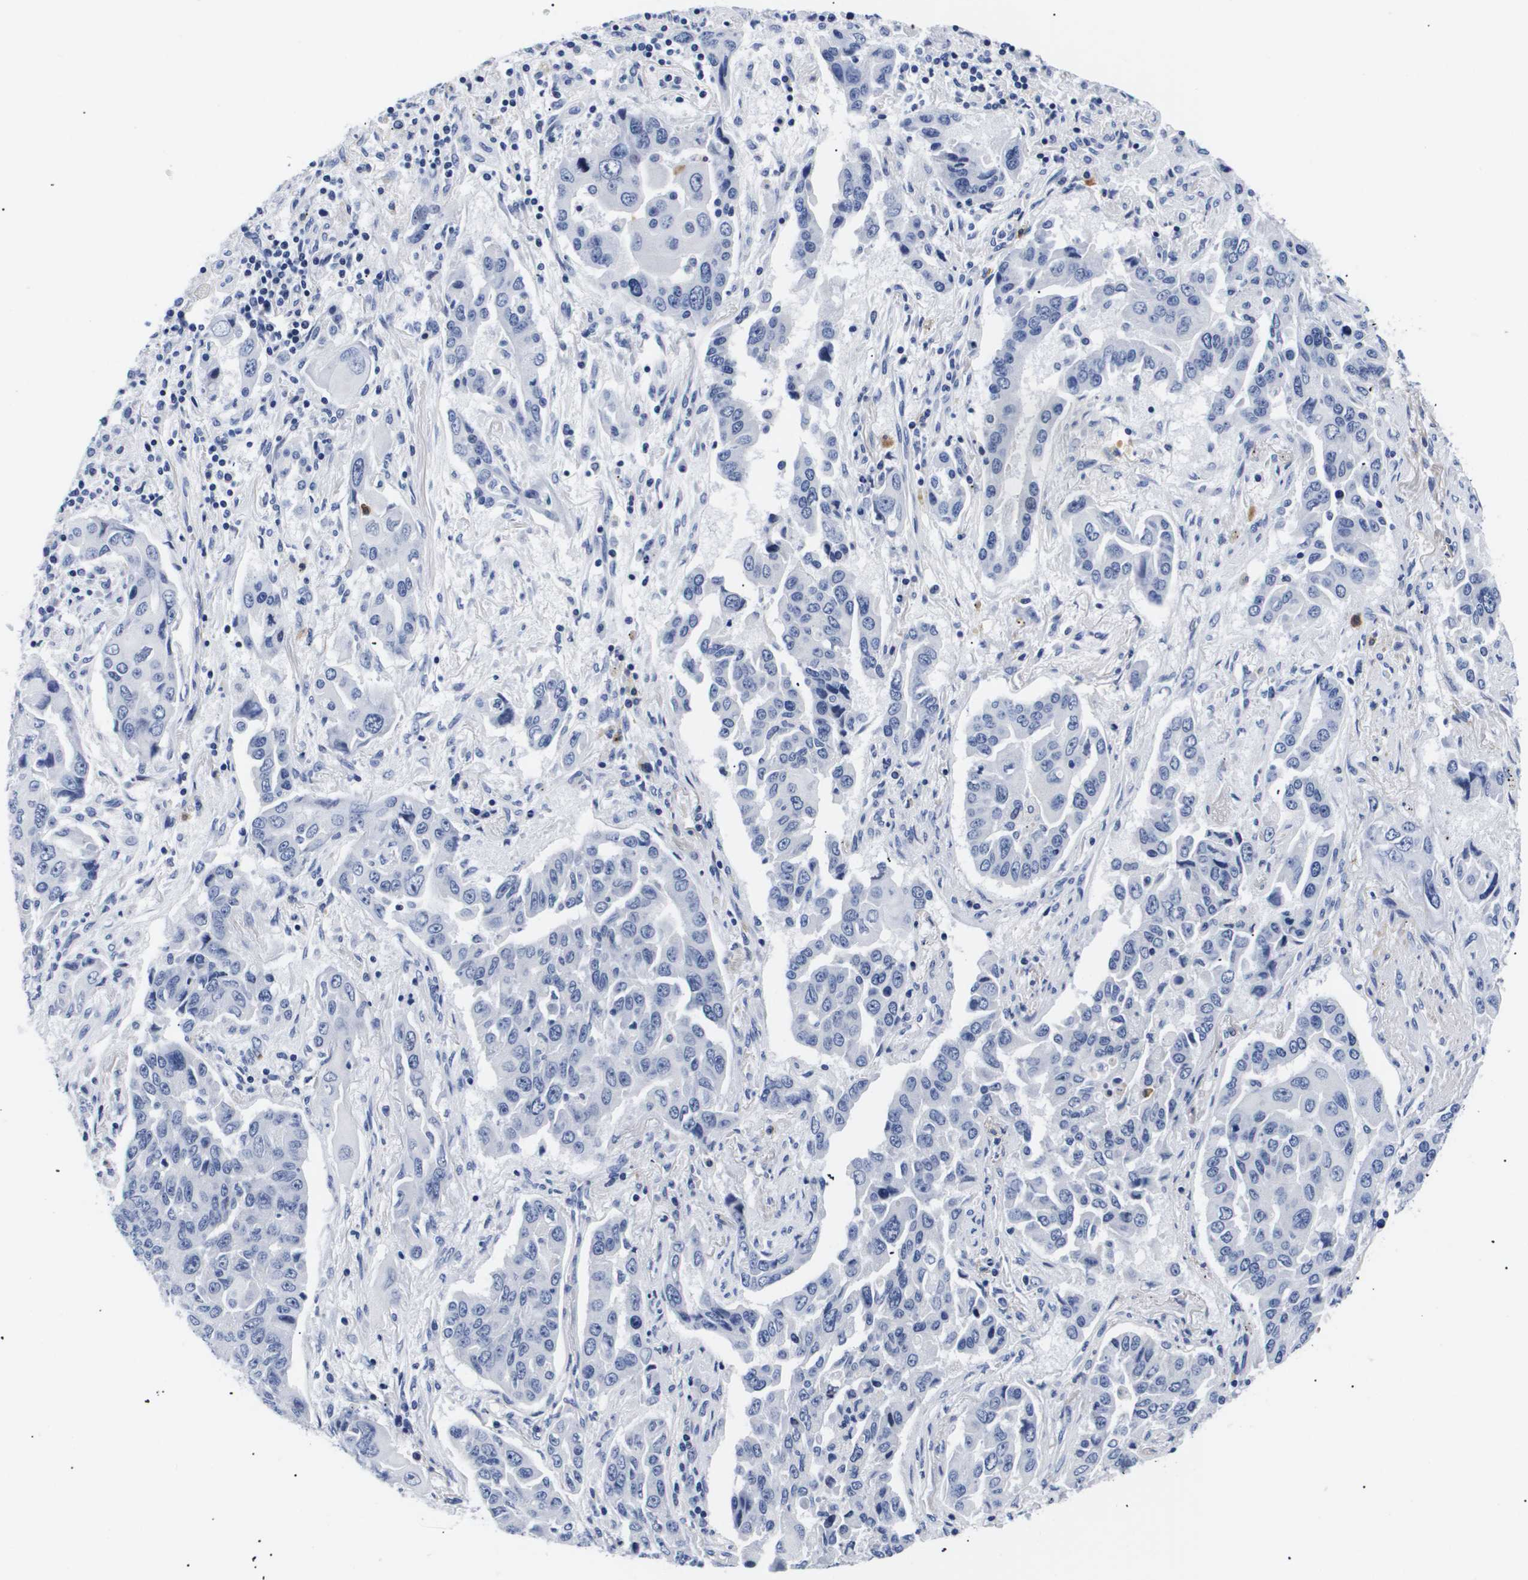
{"staining": {"intensity": "negative", "quantity": "none", "location": "none"}, "tissue": "lung cancer", "cell_type": "Tumor cells", "image_type": "cancer", "snomed": [{"axis": "morphology", "description": "Adenocarcinoma, NOS"}, {"axis": "topography", "description": "Lung"}], "caption": "Immunohistochemistry histopathology image of human lung cancer (adenocarcinoma) stained for a protein (brown), which displays no staining in tumor cells.", "gene": "SHD", "patient": {"sex": "female", "age": 65}}